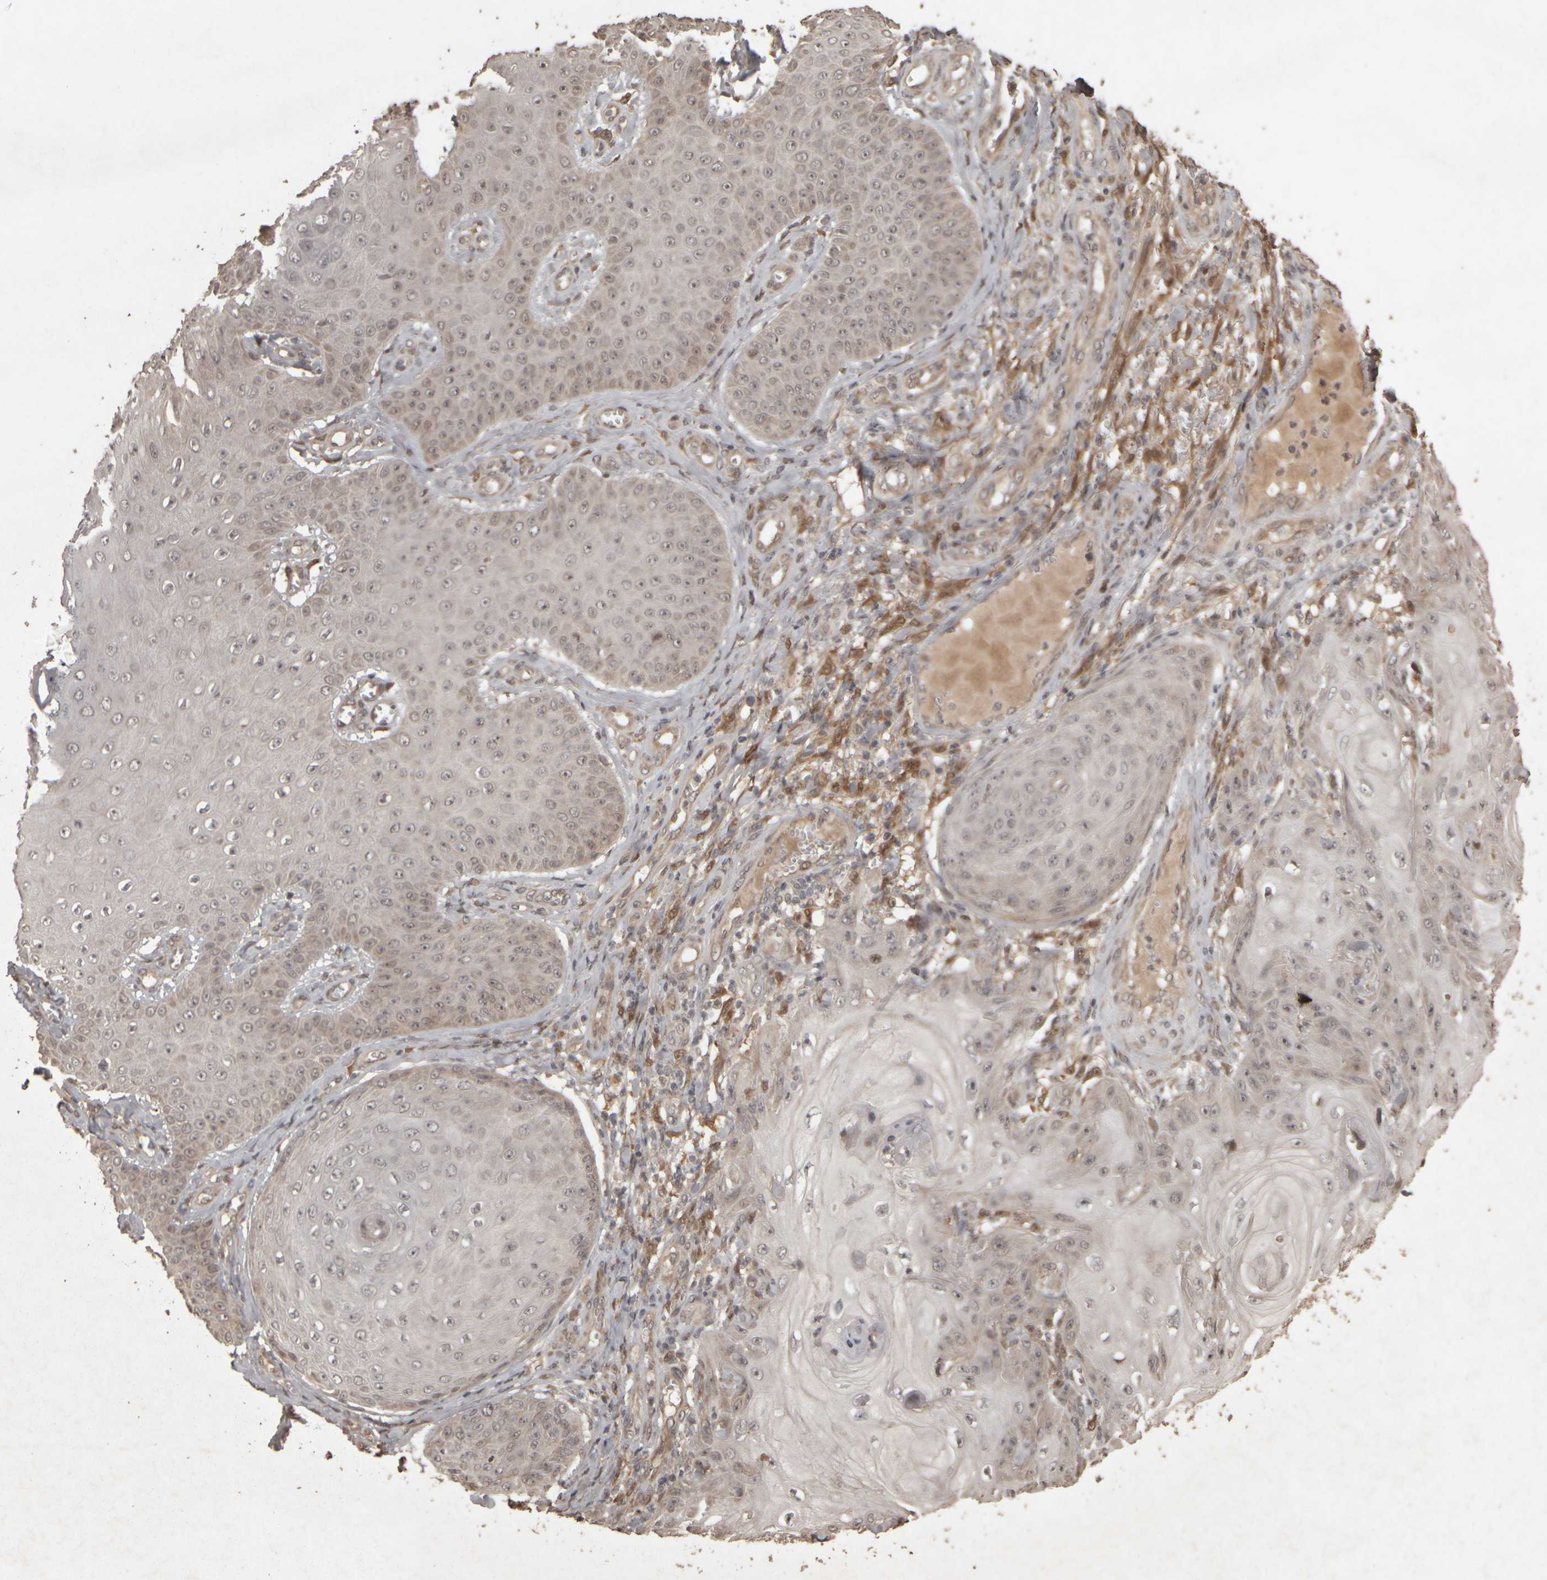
{"staining": {"intensity": "weak", "quantity": "<25%", "location": "nuclear"}, "tissue": "skin cancer", "cell_type": "Tumor cells", "image_type": "cancer", "snomed": [{"axis": "morphology", "description": "Squamous cell carcinoma, NOS"}, {"axis": "topography", "description": "Skin"}], "caption": "This is an immunohistochemistry (IHC) image of human skin cancer. There is no staining in tumor cells.", "gene": "ACO1", "patient": {"sex": "male", "age": 74}}